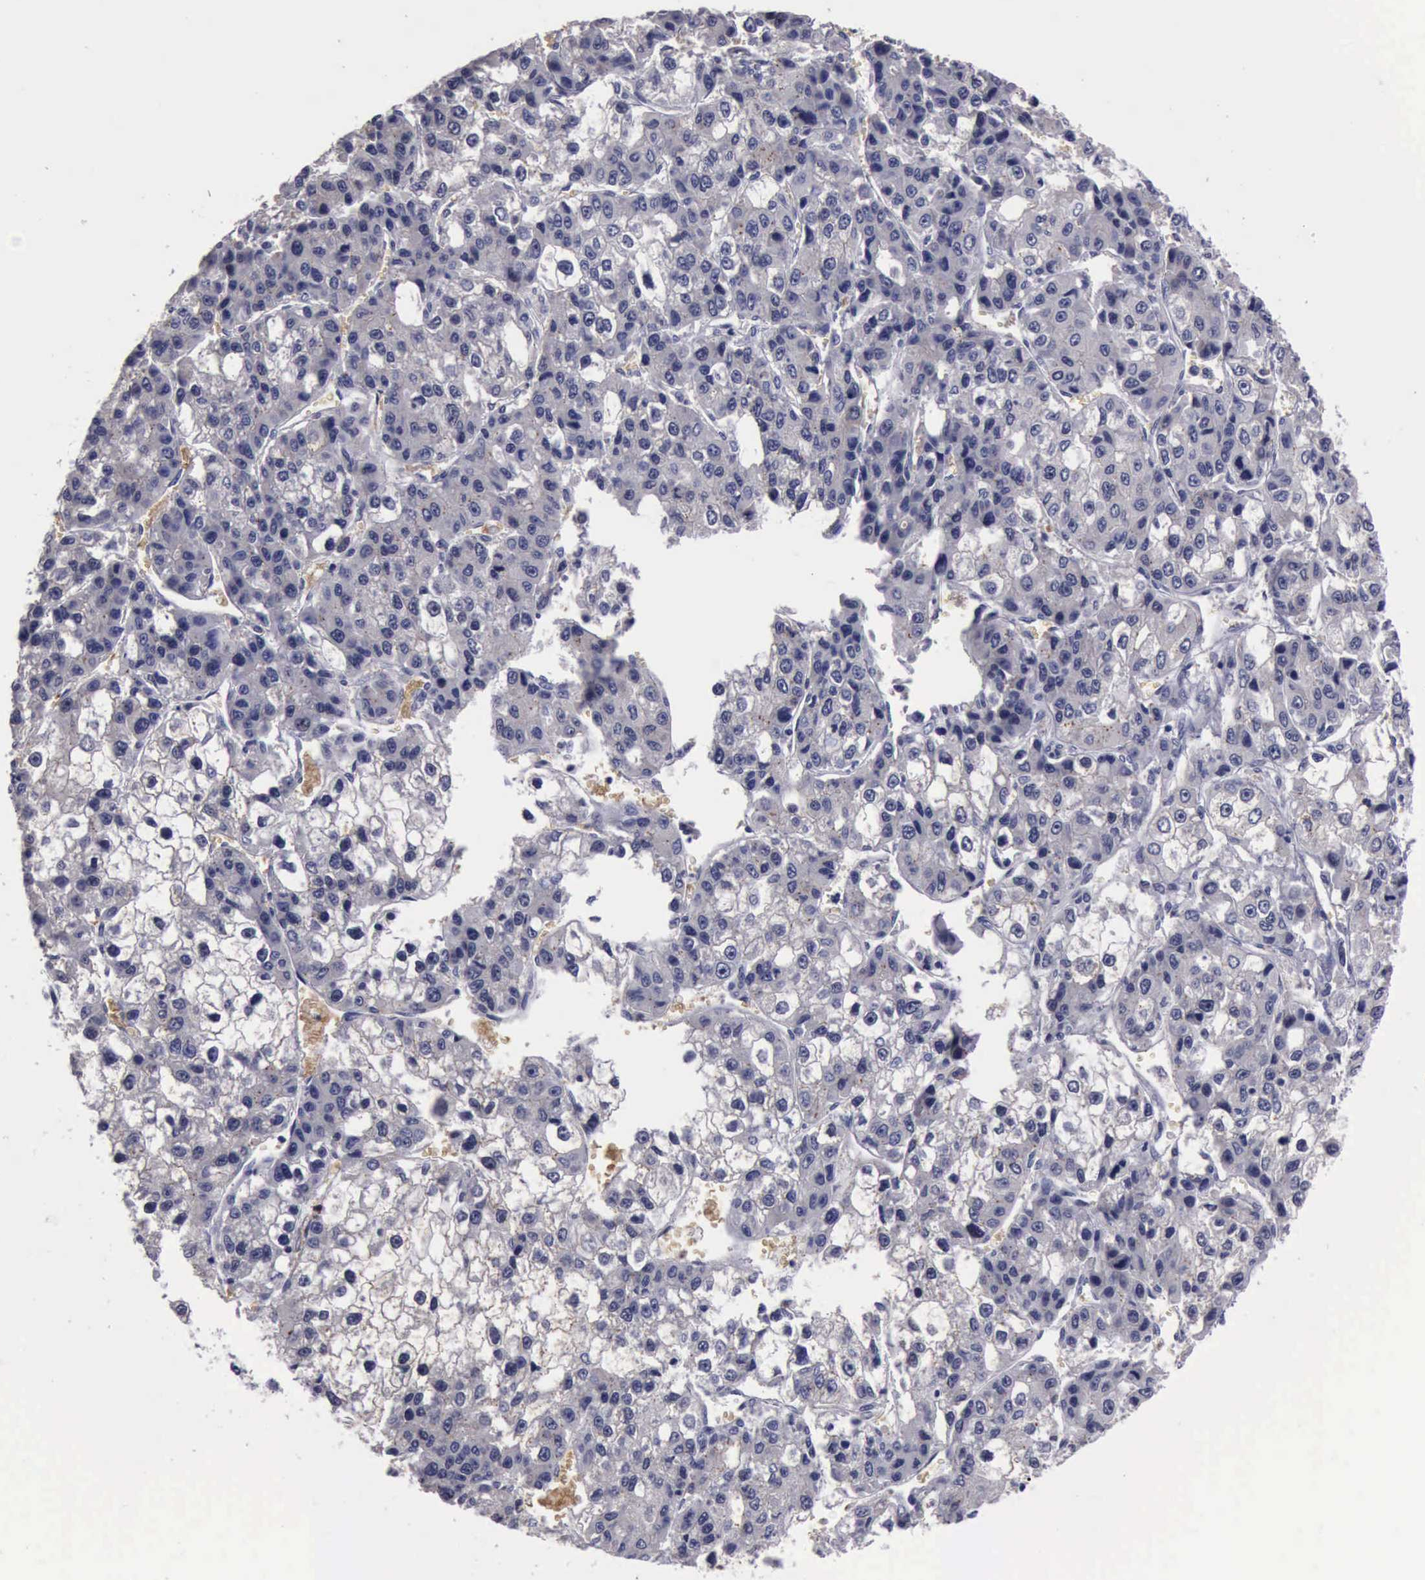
{"staining": {"intensity": "negative", "quantity": "none", "location": "none"}, "tissue": "liver cancer", "cell_type": "Tumor cells", "image_type": "cancer", "snomed": [{"axis": "morphology", "description": "Carcinoma, Hepatocellular, NOS"}, {"axis": "topography", "description": "Liver"}], "caption": "Immunohistochemistry photomicrograph of human liver hepatocellular carcinoma stained for a protein (brown), which demonstrates no staining in tumor cells.", "gene": "CEP128", "patient": {"sex": "female", "age": 66}}